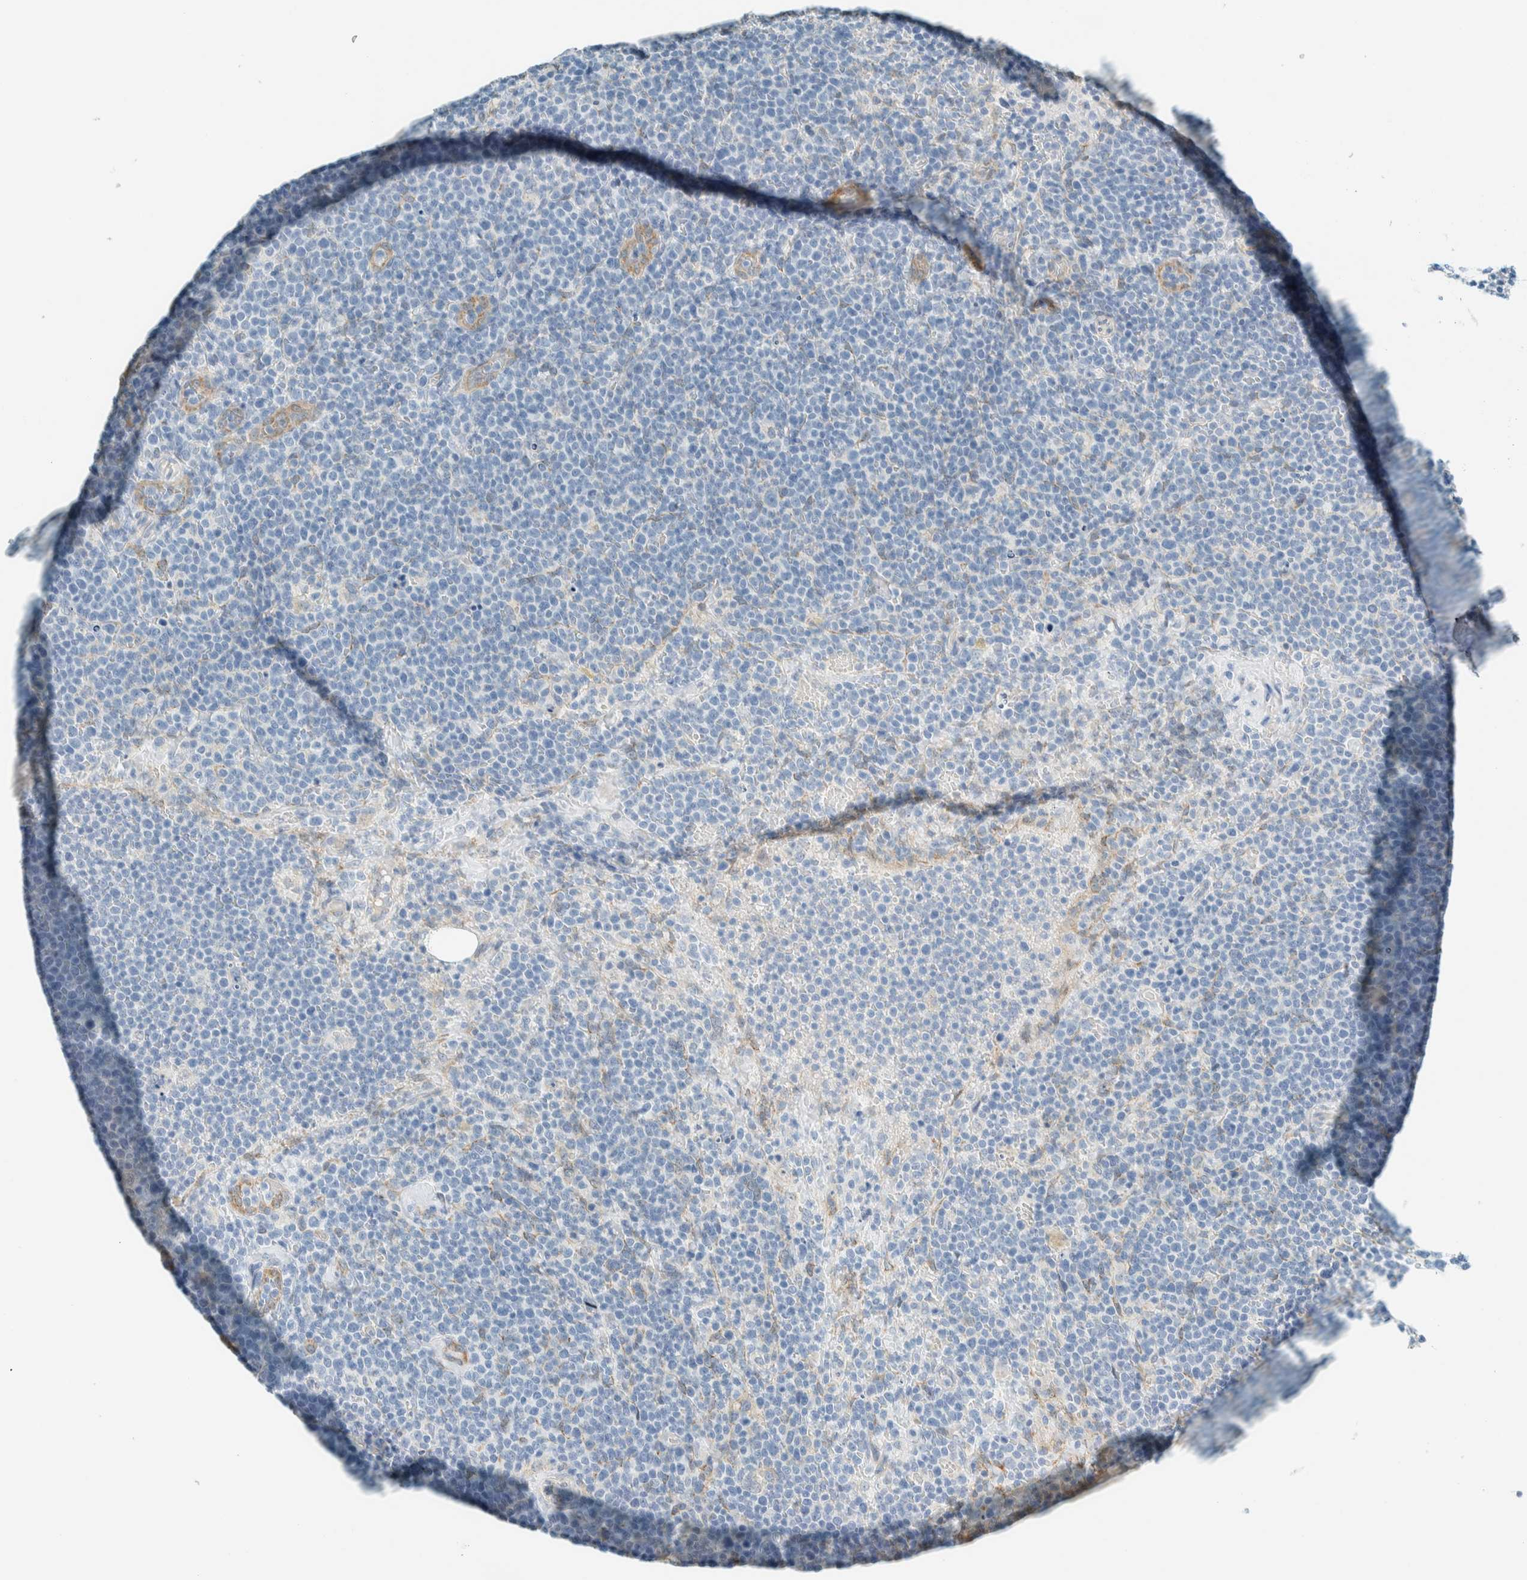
{"staining": {"intensity": "negative", "quantity": "none", "location": "none"}, "tissue": "lymphoma", "cell_type": "Tumor cells", "image_type": "cancer", "snomed": [{"axis": "morphology", "description": "Malignant lymphoma, non-Hodgkin's type, High grade"}, {"axis": "topography", "description": "Lymph node"}], "caption": "An image of malignant lymphoma, non-Hodgkin's type (high-grade) stained for a protein displays no brown staining in tumor cells.", "gene": "ALDH7A1", "patient": {"sex": "male", "age": 61}}